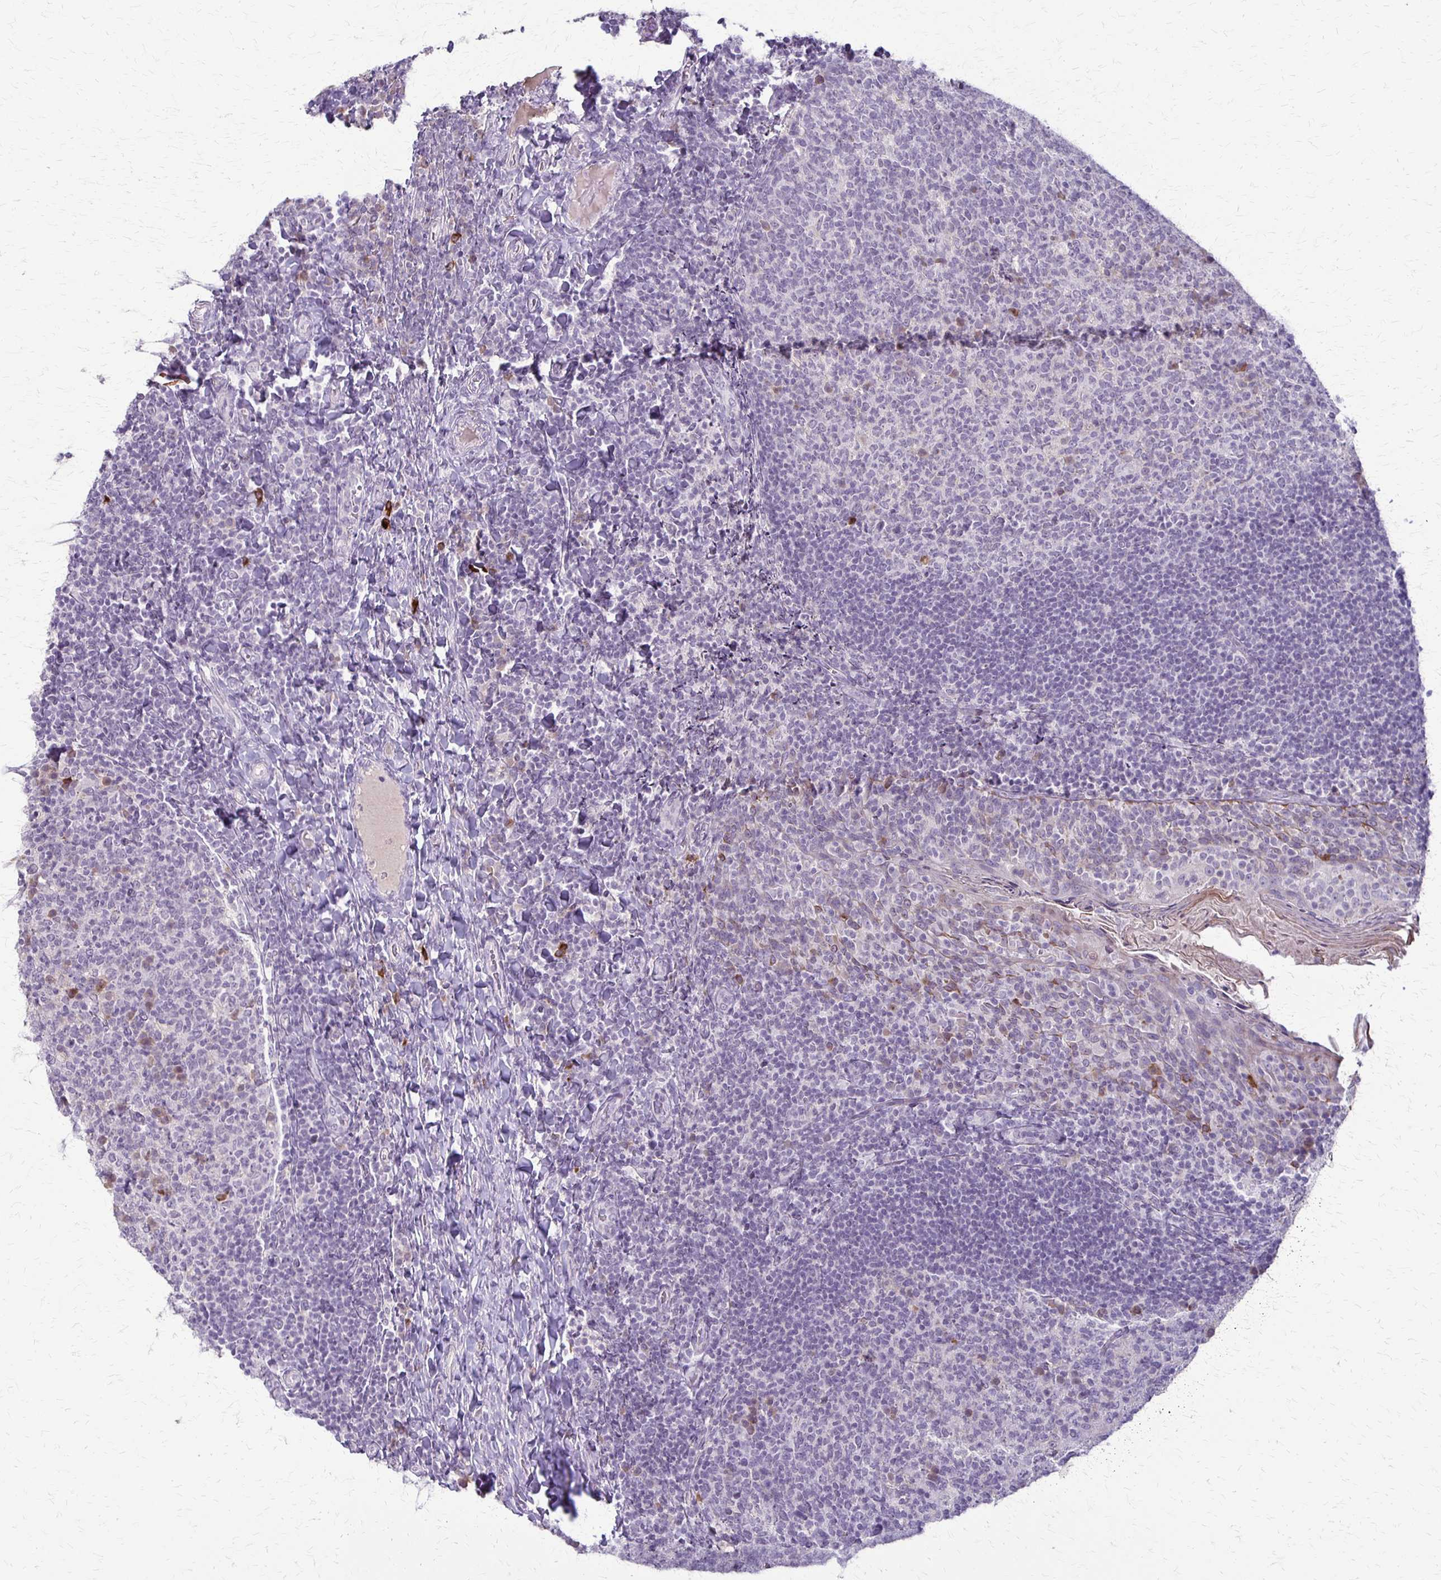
{"staining": {"intensity": "moderate", "quantity": "<25%", "location": "cytoplasmic/membranous"}, "tissue": "tonsil", "cell_type": "Germinal center cells", "image_type": "normal", "snomed": [{"axis": "morphology", "description": "Normal tissue, NOS"}, {"axis": "topography", "description": "Tonsil"}], "caption": "Moderate cytoplasmic/membranous protein staining is appreciated in approximately <25% of germinal center cells in tonsil. The staining was performed using DAB (3,3'-diaminobenzidine) to visualize the protein expression in brown, while the nuclei were stained in blue with hematoxylin (Magnification: 20x).", "gene": "SLC35E2B", "patient": {"sex": "female", "age": 10}}